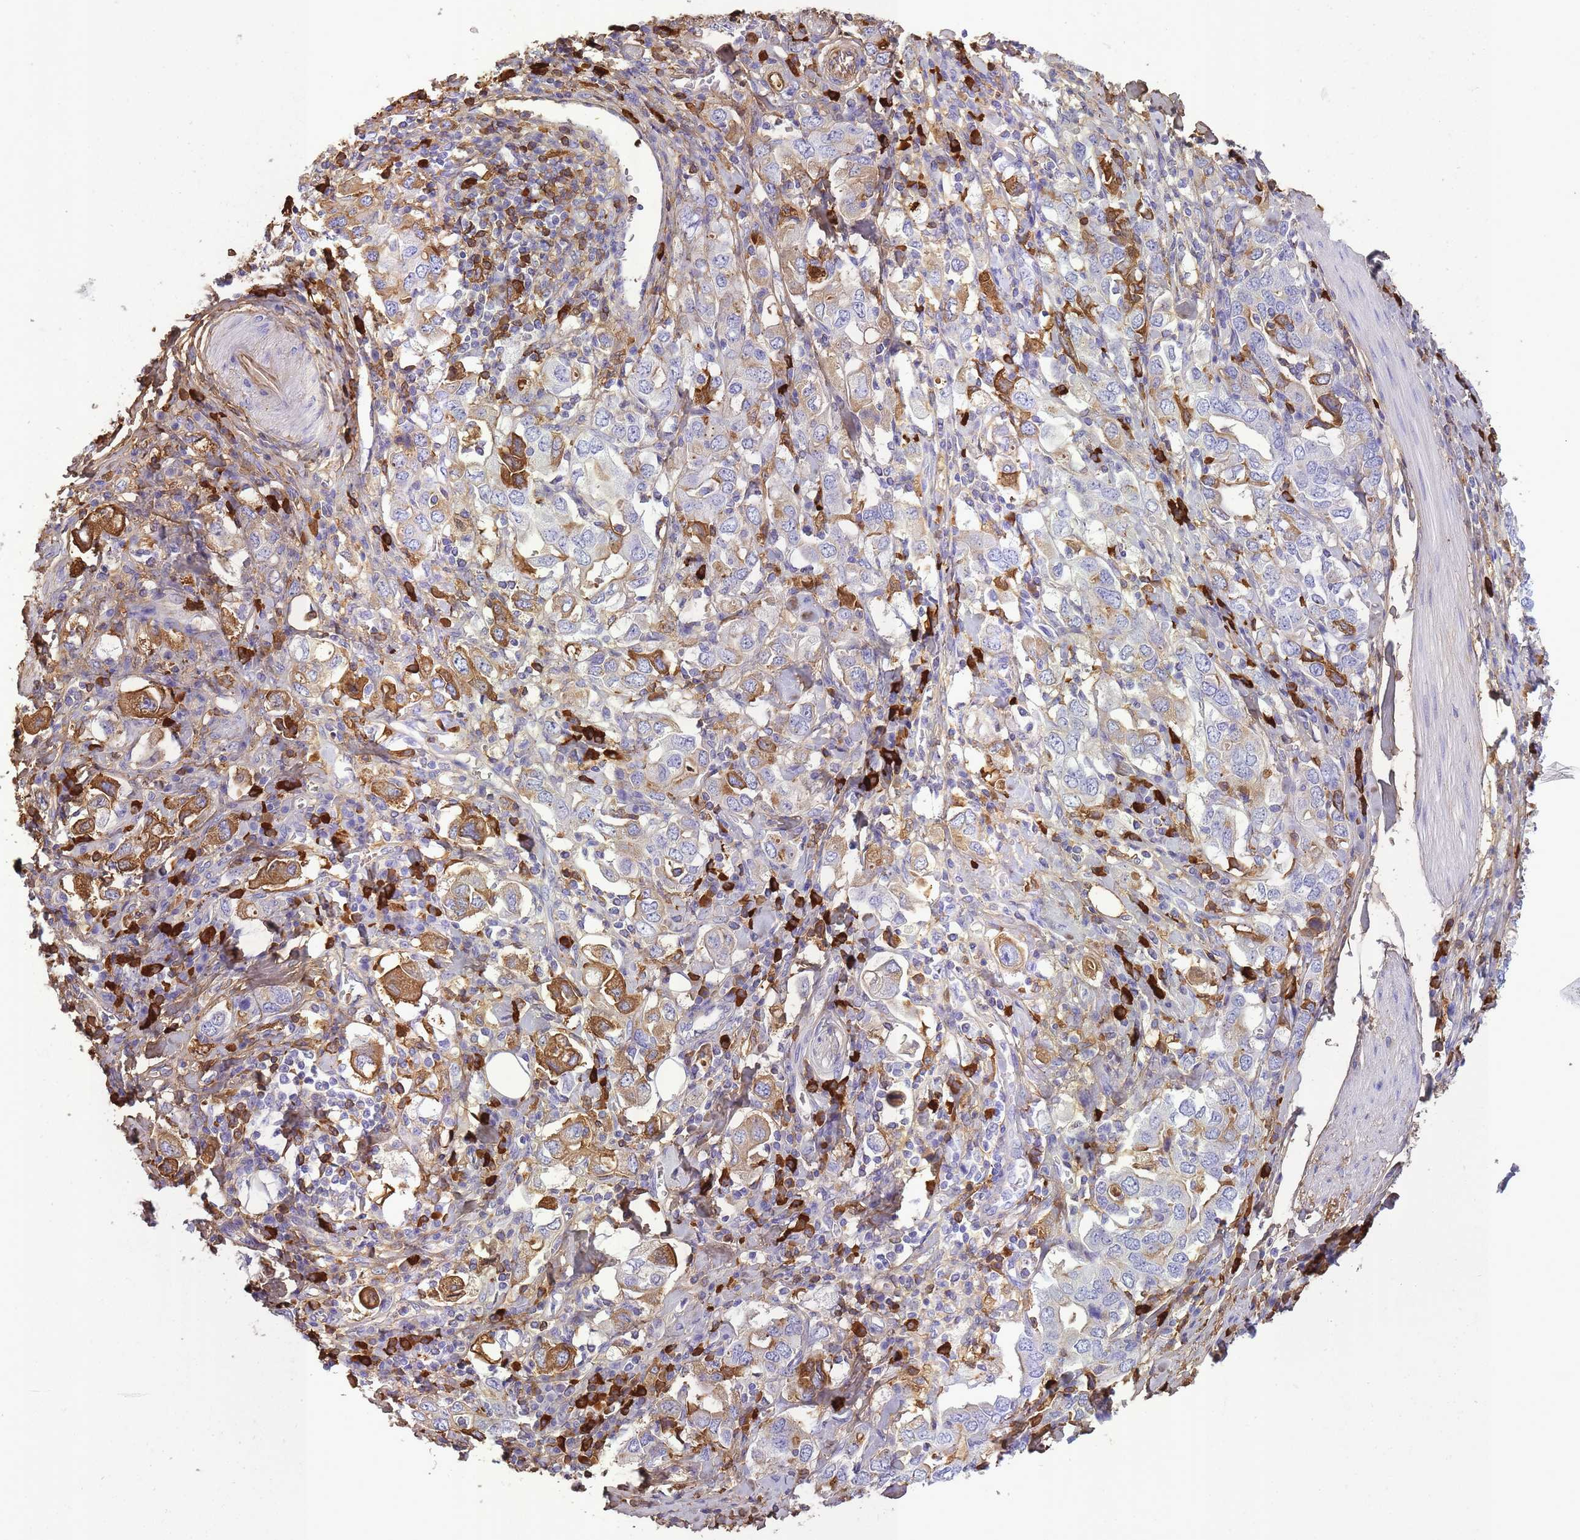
{"staining": {"intensity": "moderate", "quantity": "<25%", "location": "cytoplasmic/membranous"}, "tissue": "stomach cancer", "cell_type": "Tumor cells", "image_type": "cancer", "snomed": [{"axis": "morphology", "description": "Adenocarcinoma, NOS"}, {"axis": "topography", "description": "Stomach, upper"}, {"axis": "topography", "description": "Stomach"}], "caption": "Human stomach cancer stained with a brown dye reveals moderate cytoplasmic/membranous positive positivity in approximately <25% of tumor cells.", "gene": "IGKV1D-42", "patient": {"sex": "male", "age": 62}}